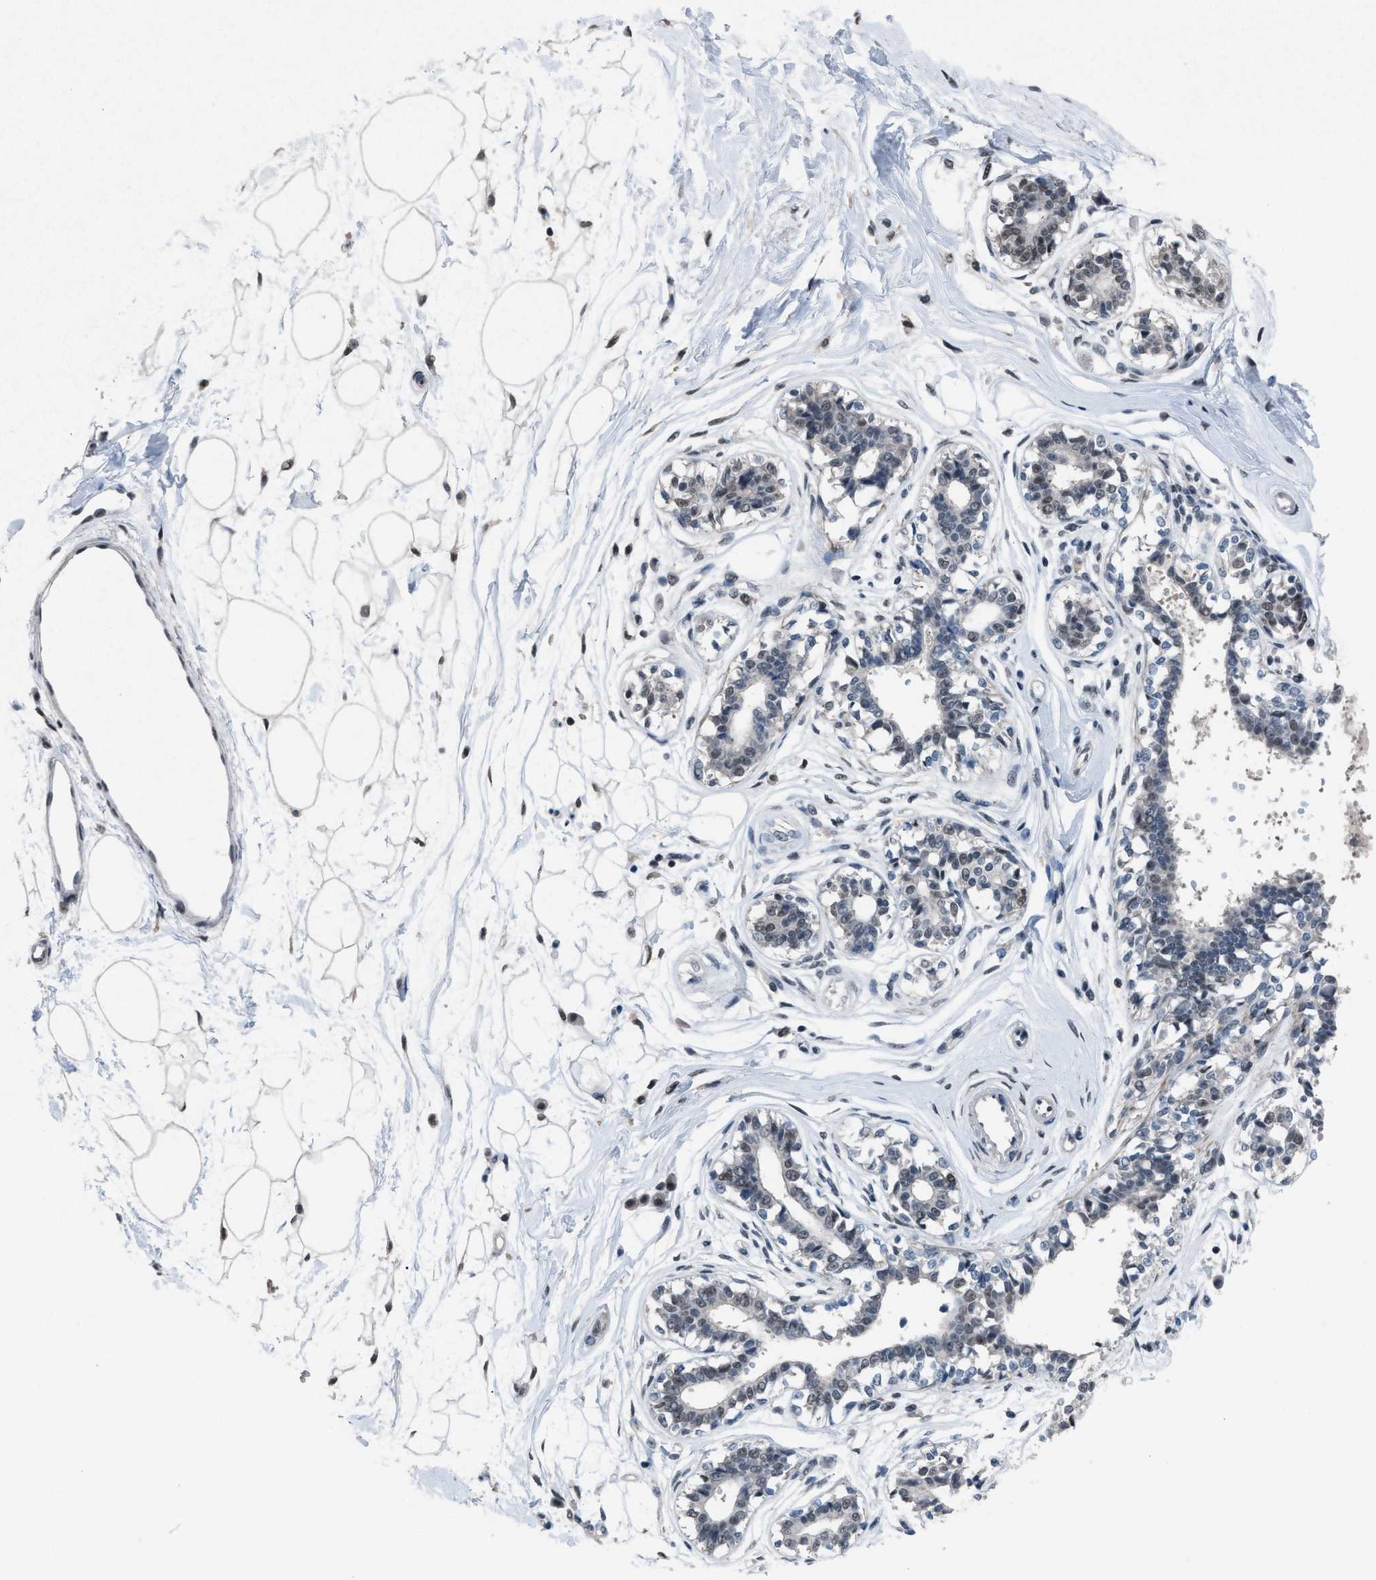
{"staining": {"intensity": "weak", "quantity": ">75%", "location": "cytoplasmic/membranous,nuclear"}, "tissue": "breast", "cell_type": "Adipocytes", "image_type": "normal", "snomed": [{"axis": "morphology", "description": "Normal tissue, NOS"}, {"axis": "topography", "description": "Breast"}], "caption": "This image displays immunohistochemistry (IHC) staining of unremarkable human breast, with low weak cytoplasmic/membranous,nuclear positivity in about >75% of adipocytes.", "gene": "ZNF276", "patient": {"sex": "female", "age": 45}}